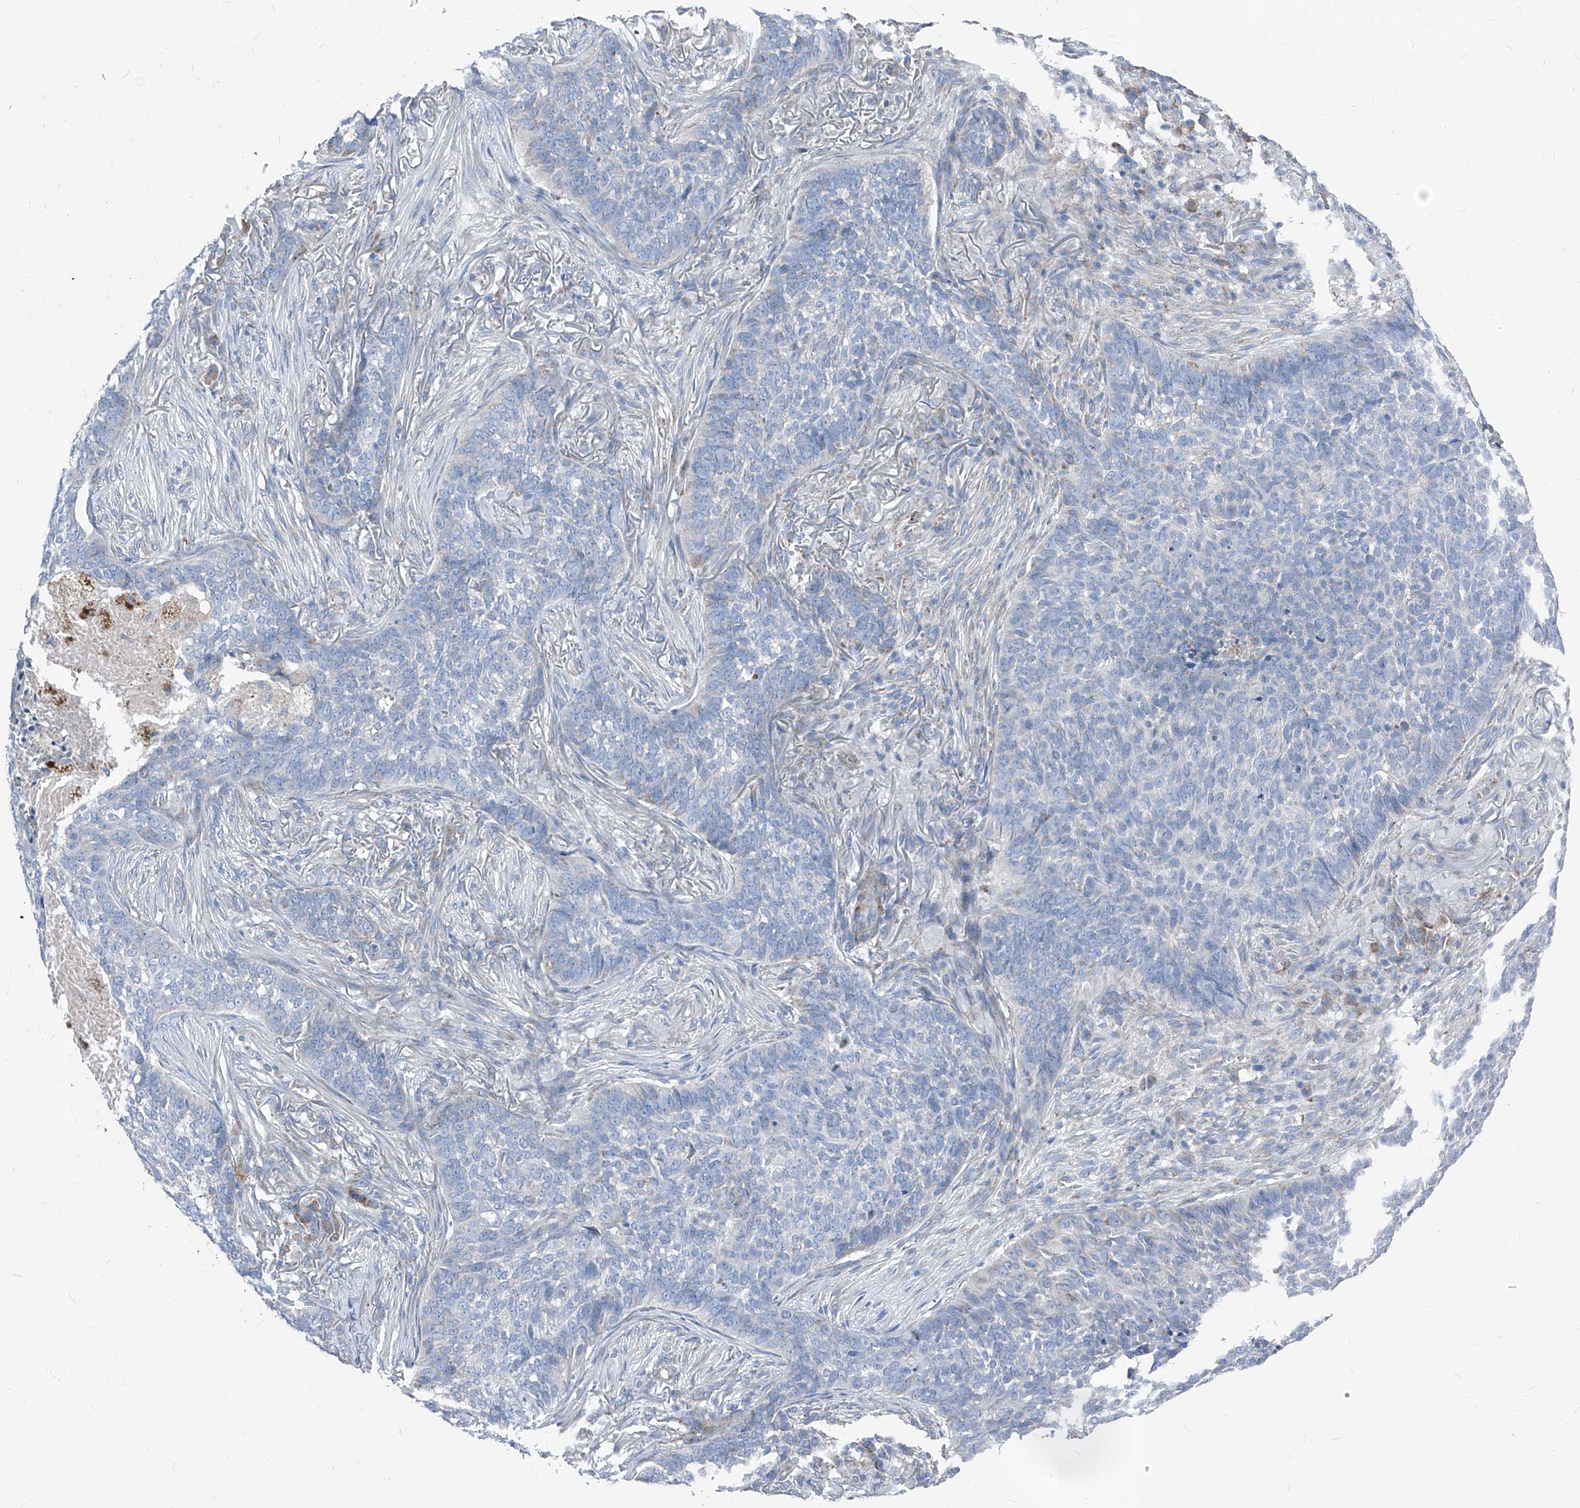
{"staining": {"intensity": "negative", "quantity": "none", "location": "none"}, "tissue": "skin cancer", "cell_type": "Tumor cells", "image_type": "cancer", "snomed": [{"axis": "morphology", "description": "Basal cell carcinoma"}, {"axis": "topography", "description": "Skin"}], "caption": "IHC image of neoplastic tissue: skin cancer (basal cell carcinoma) stained with DAB displays no significant protein expression in tumor cells.", "gene": "AGPS", "patient": {"sex": "male", "age": 85}}